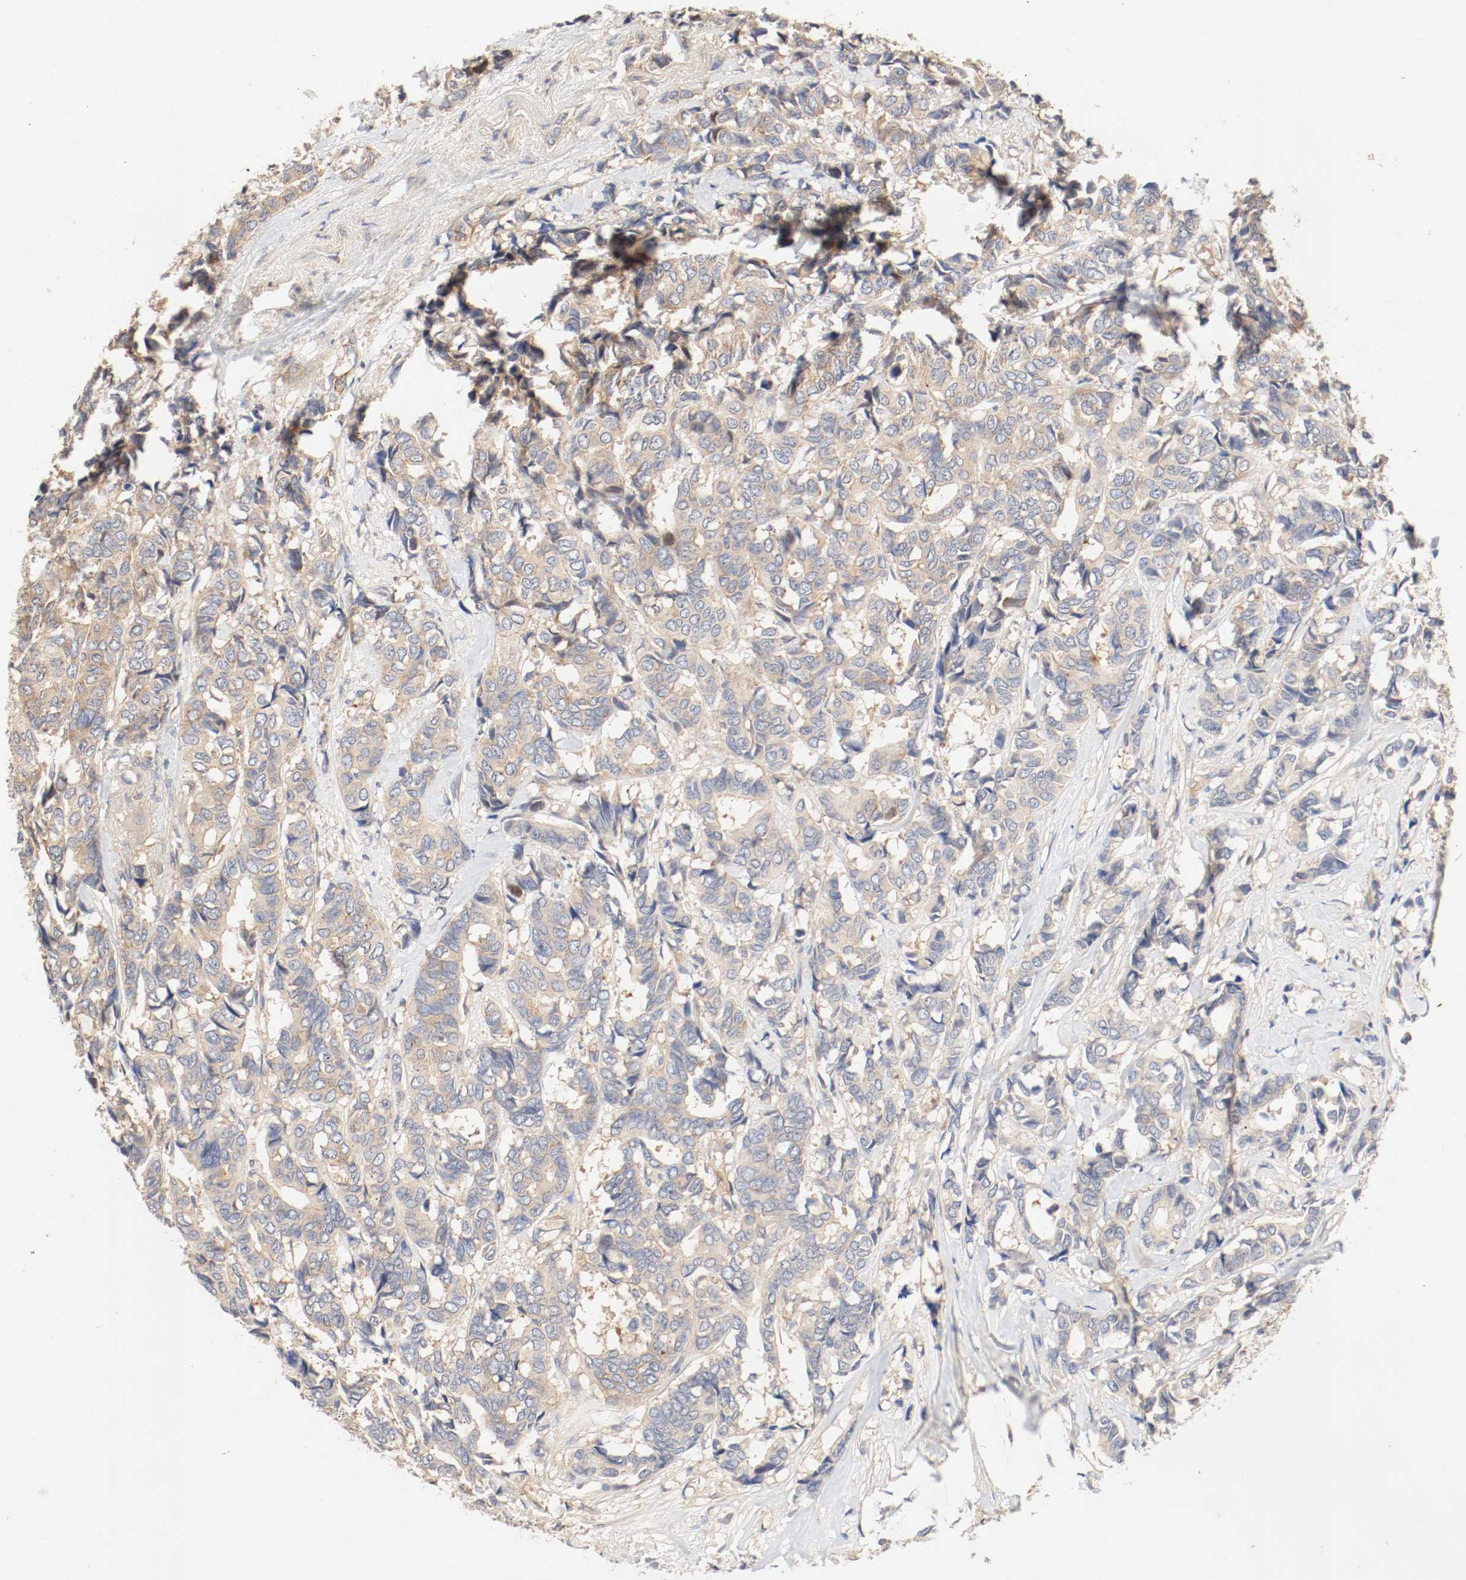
{"staining": {"intensity": "moderate", "quantity": ">75%", "location": "cytoplasmic/membranous"}, "tissue": "breast cancer", "cell_type": "Tumor cells", "image_type": "cancer", "snomed": [{"axis": "morphology", "description": "Duct carcinoma"}, {"axis": "topography", "description": "Breast"}], "caption": "Infiltrating ductal carcinoma (breast) stained with a protein marker displays moderate staining in tumor cells.", "gene": "GIT1", "patient": {"sex": "female", "age": 87}}